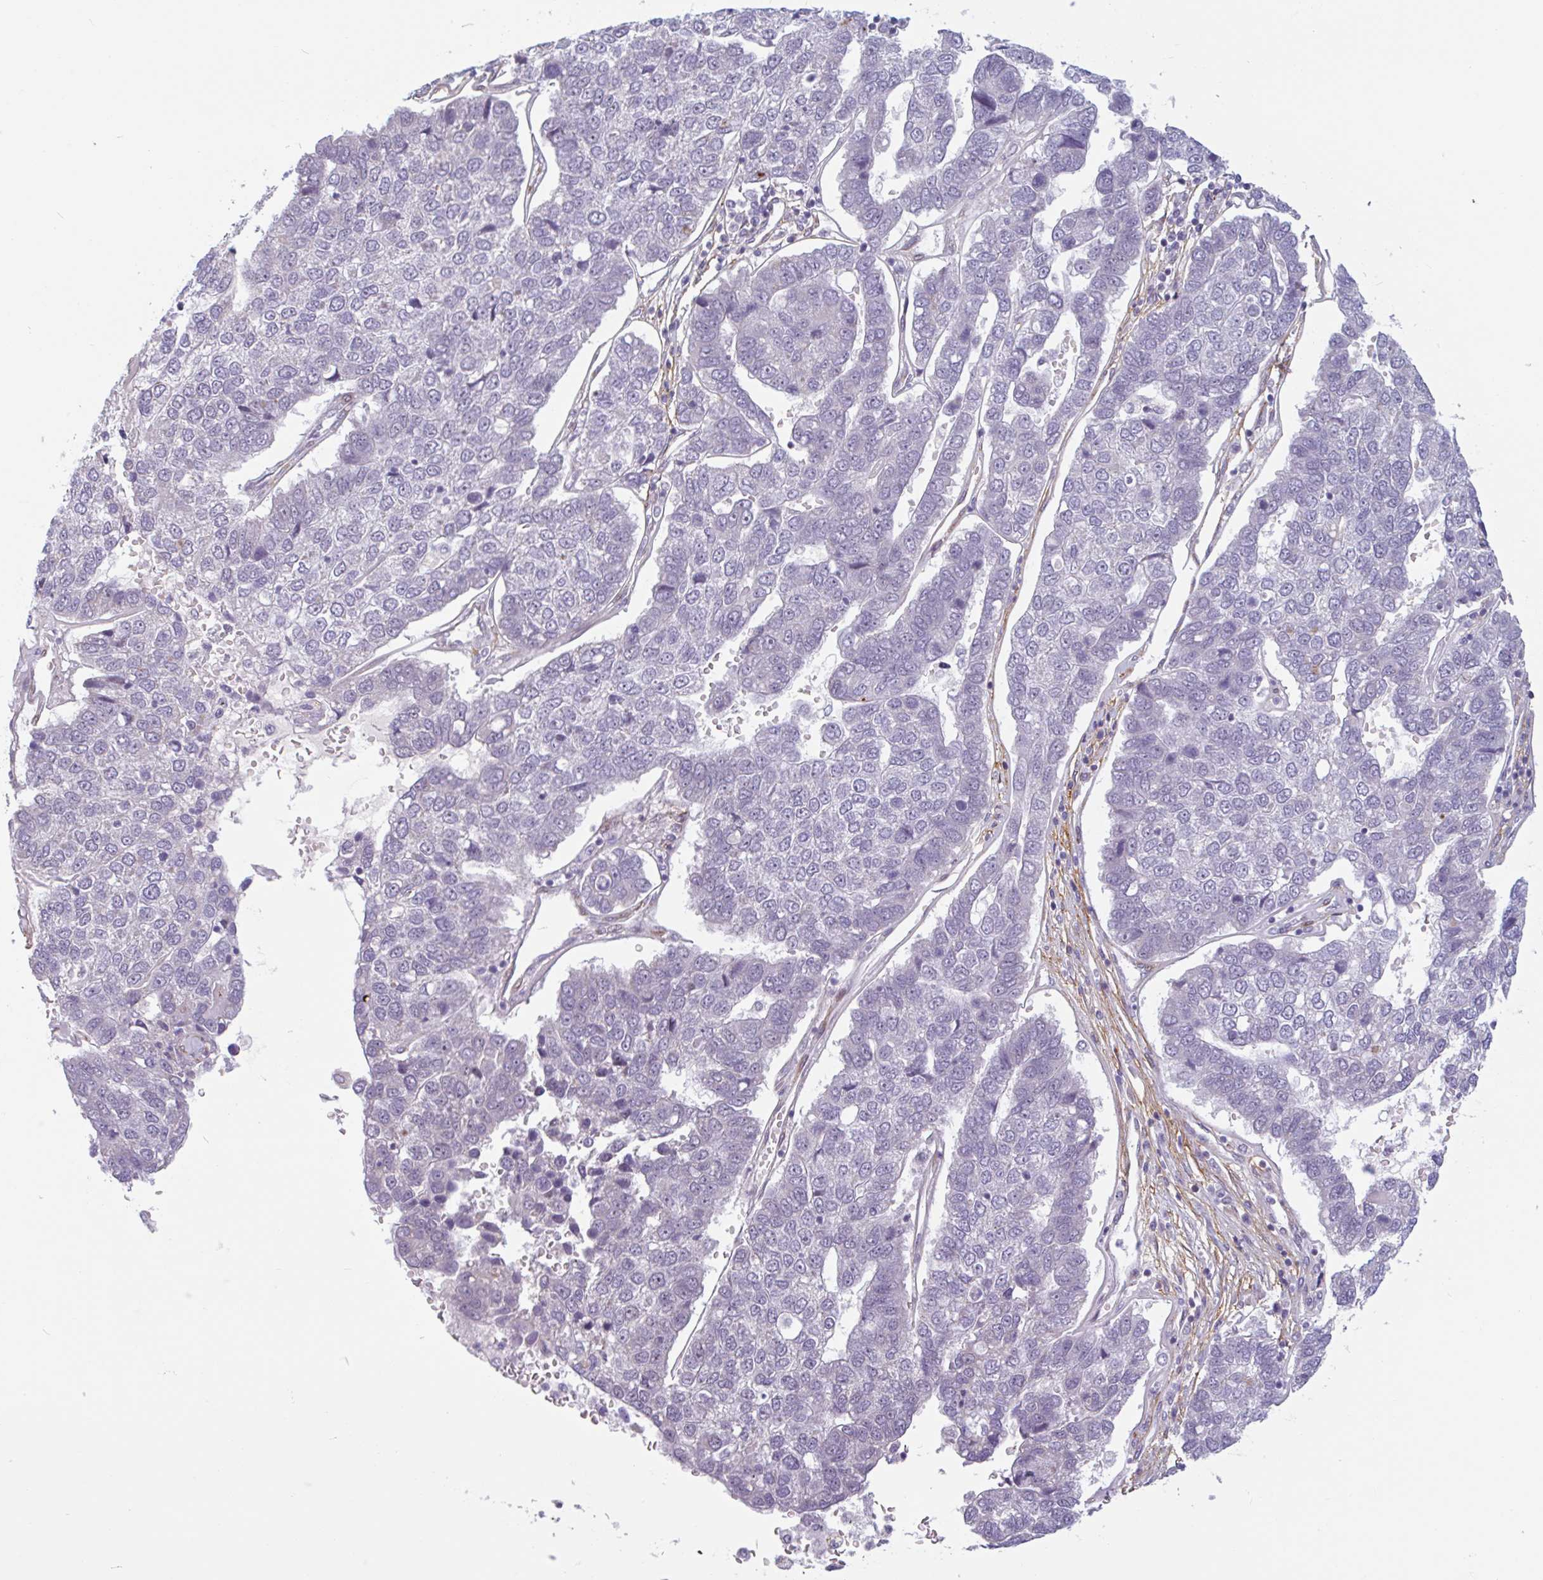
{"staining": {"intensity": "negative", "quantity": "none", "location": "none"}, "tissue": "pancreatic cancer", "cell_type": "Tumor cells", "image_type": "cancer", "snomed": [{"axis": "morphology", "description": "Adenocarcinoma, NOS"}, {"axis": "topography", "description": "Pancreas"}], "caption": "This histopathology image is of pancreatic cancer stained with immunohistochemistry (IHC) to label a protein in brown with the nuclei are counter-stained blue. There is no staining in tumor cells.", "gene": "TMEM119", "patient": {"sex": "female", "age": 61}}